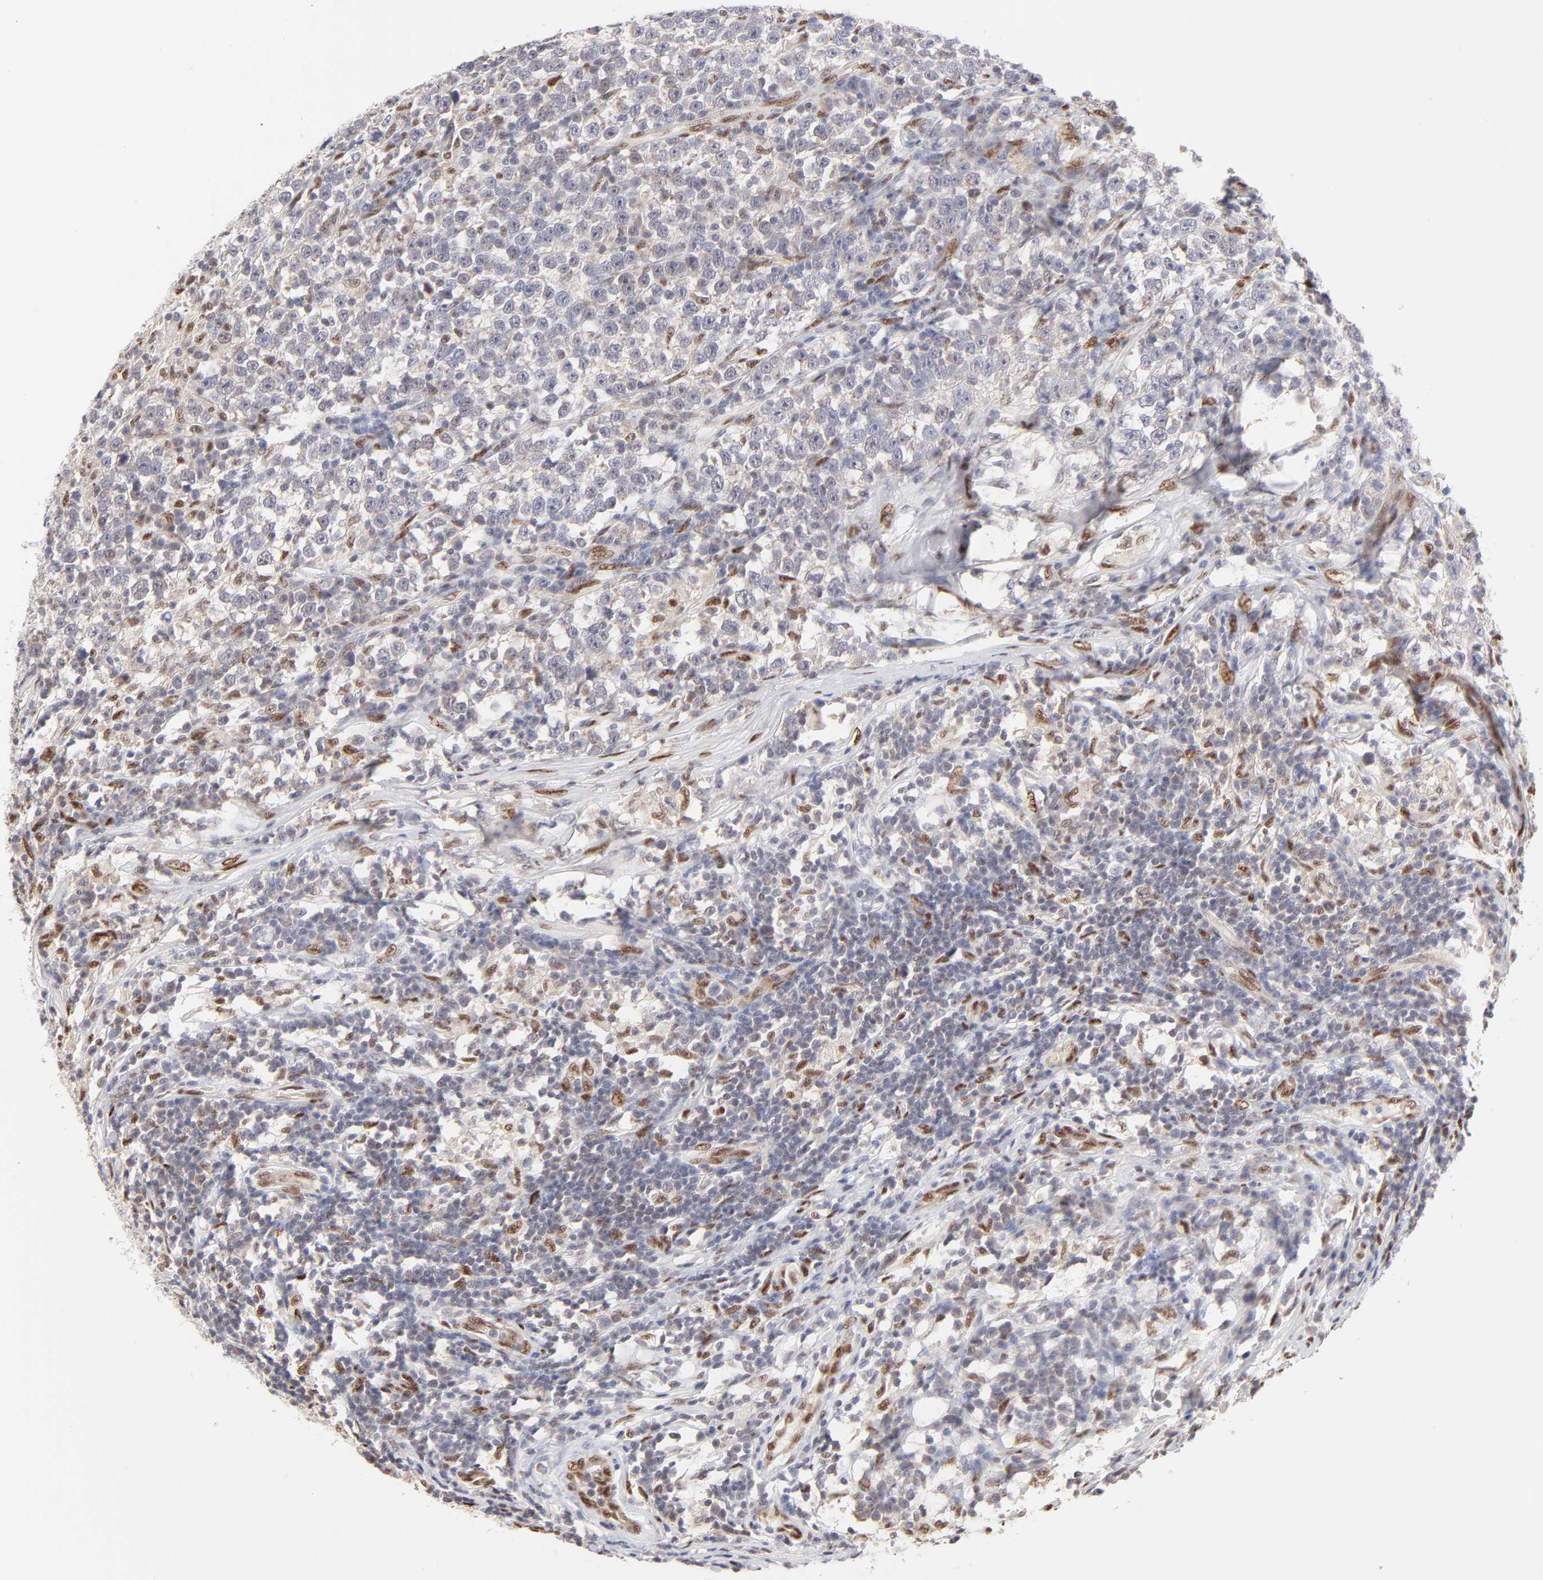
{"staining": {"intensity": "negative", "quantity": "none", "location": "none"}, "tissue": "testis cancer", "cell_type": "Tumor cells", "image_type": "cancer", "snomed": [{"axis": "morphology", "description": "Seminoma, NOS"}, {"axis": "topography", "description": "Testis"}], "caption": "Testis cancer was stained to show a protein in brown. There is no significant staining in tumor cells.", "gene": "STAT3", "patient": {"sex": "male", "age": 43}}